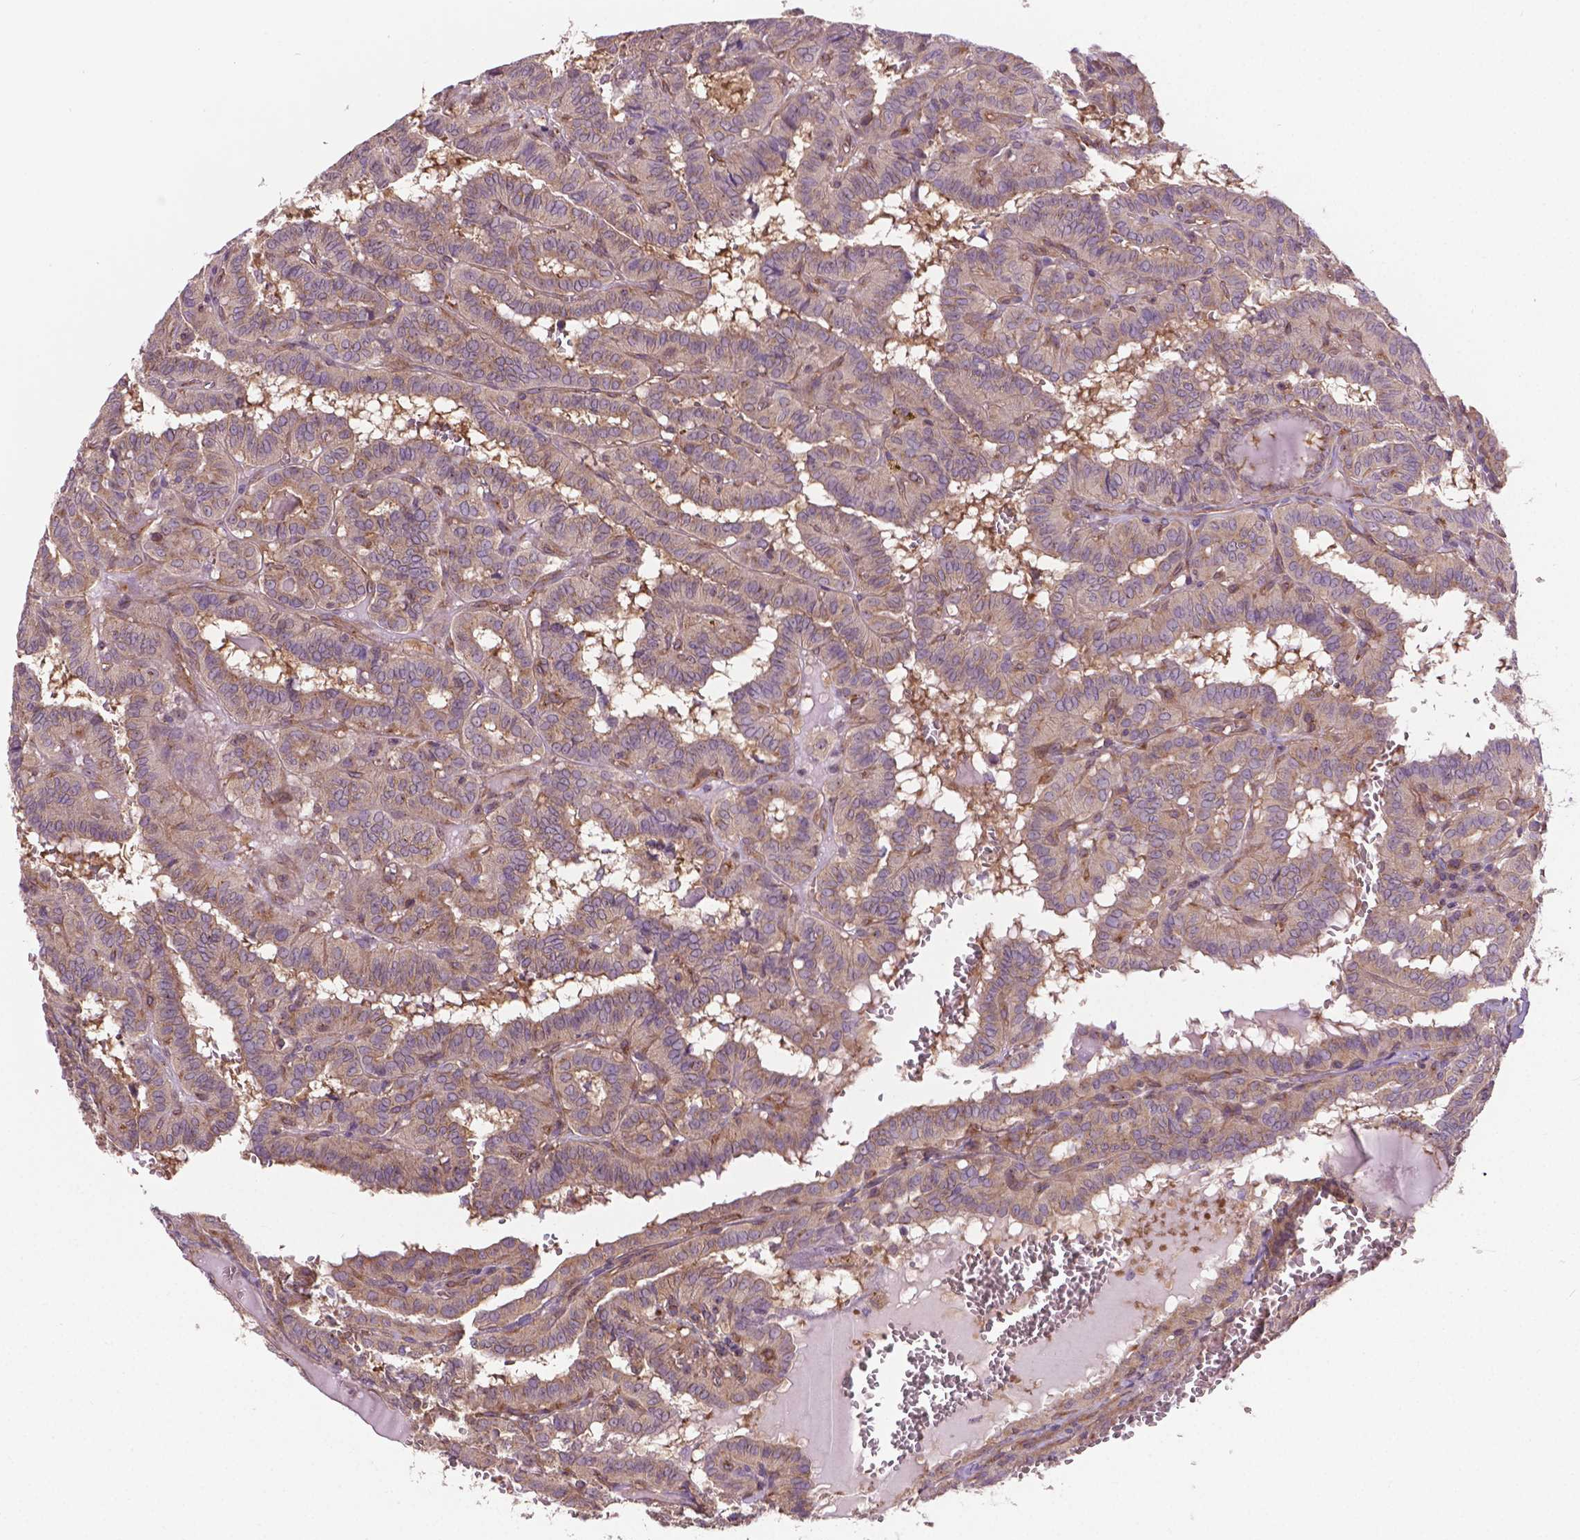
{"staining": {"intensity": "negative", "quantity": "none", "location": "none"}, "tissue": "thyroid cancer", "cell_type": "Tumor cells", "image_type": "cancer", "snomed": [{"axis": "morphology", "description": "Papillary adenocarcinoma, NOS"}, {"axis": "topography", "description": "Thyroid gland"}], "caption": "This is a micrograph of immunohistochemistry (IHC) staining of papillary adenocarcinoma (thyroid), which shows no staining in tumor cells. (DAB IHC visualized using brightfield microscopy, high magnification).", "gene": "MZT1", "patient": {"sex": "female", "age": 21}}